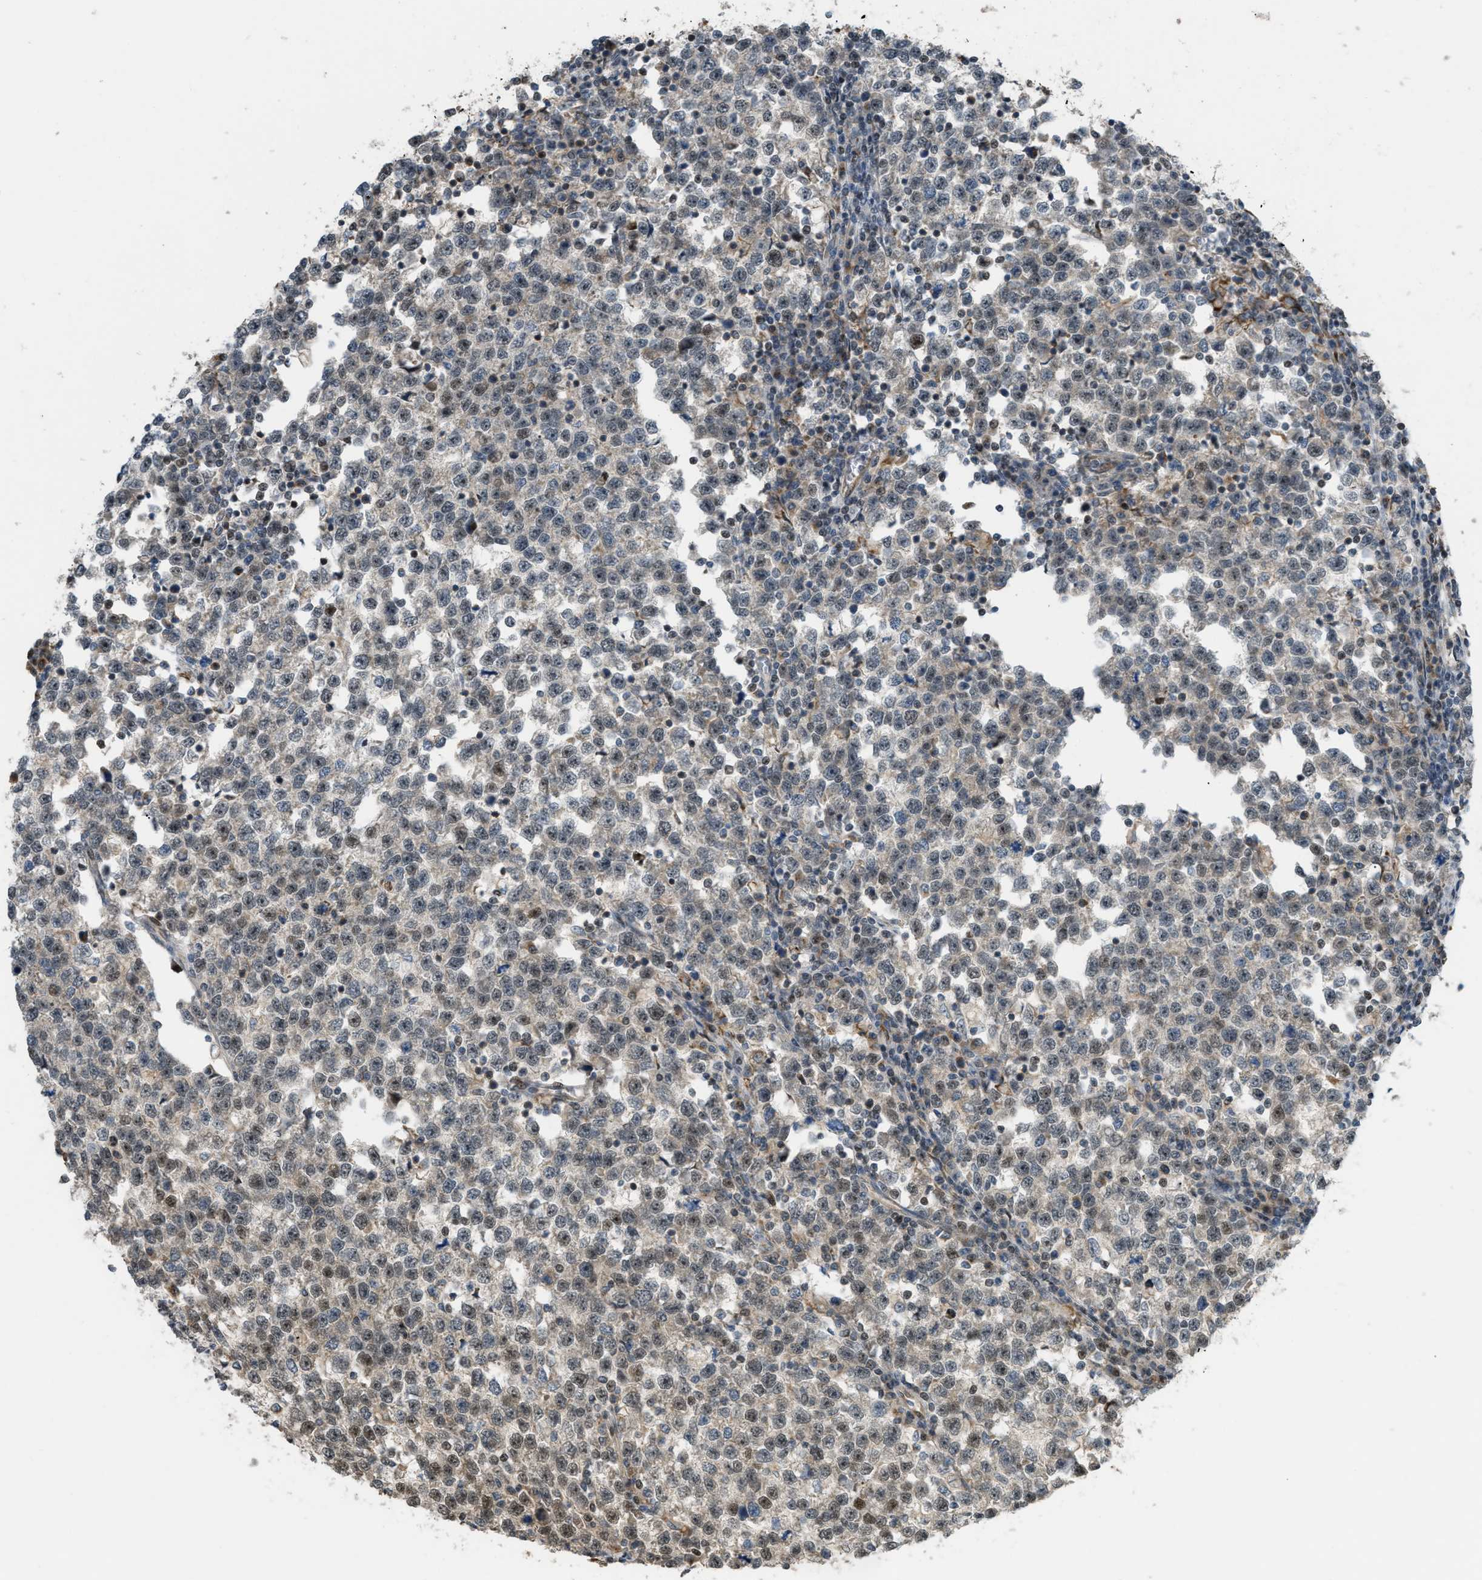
{"staining": {"intensity": "weak", "quantity": "<25%", "location": "cytoplasmic/membranous"}, "tissue": "testis cancer", "cell_type": "Tumor cells", "image_type": "cancer", "snomed": [{"axis": "morphology", "description": "Normal tissue, NOS"}, {"axis": "morphology", "description": "Seminoma, NOS"}, {"axis": "topography", "description": "Testis"}], "caption": "DAB immunohistochemical staining of human testis cancer displays no significant expression in tumor cells.", "gene": "CCDC186", "patient": {"sex": "male", "age": 43}}